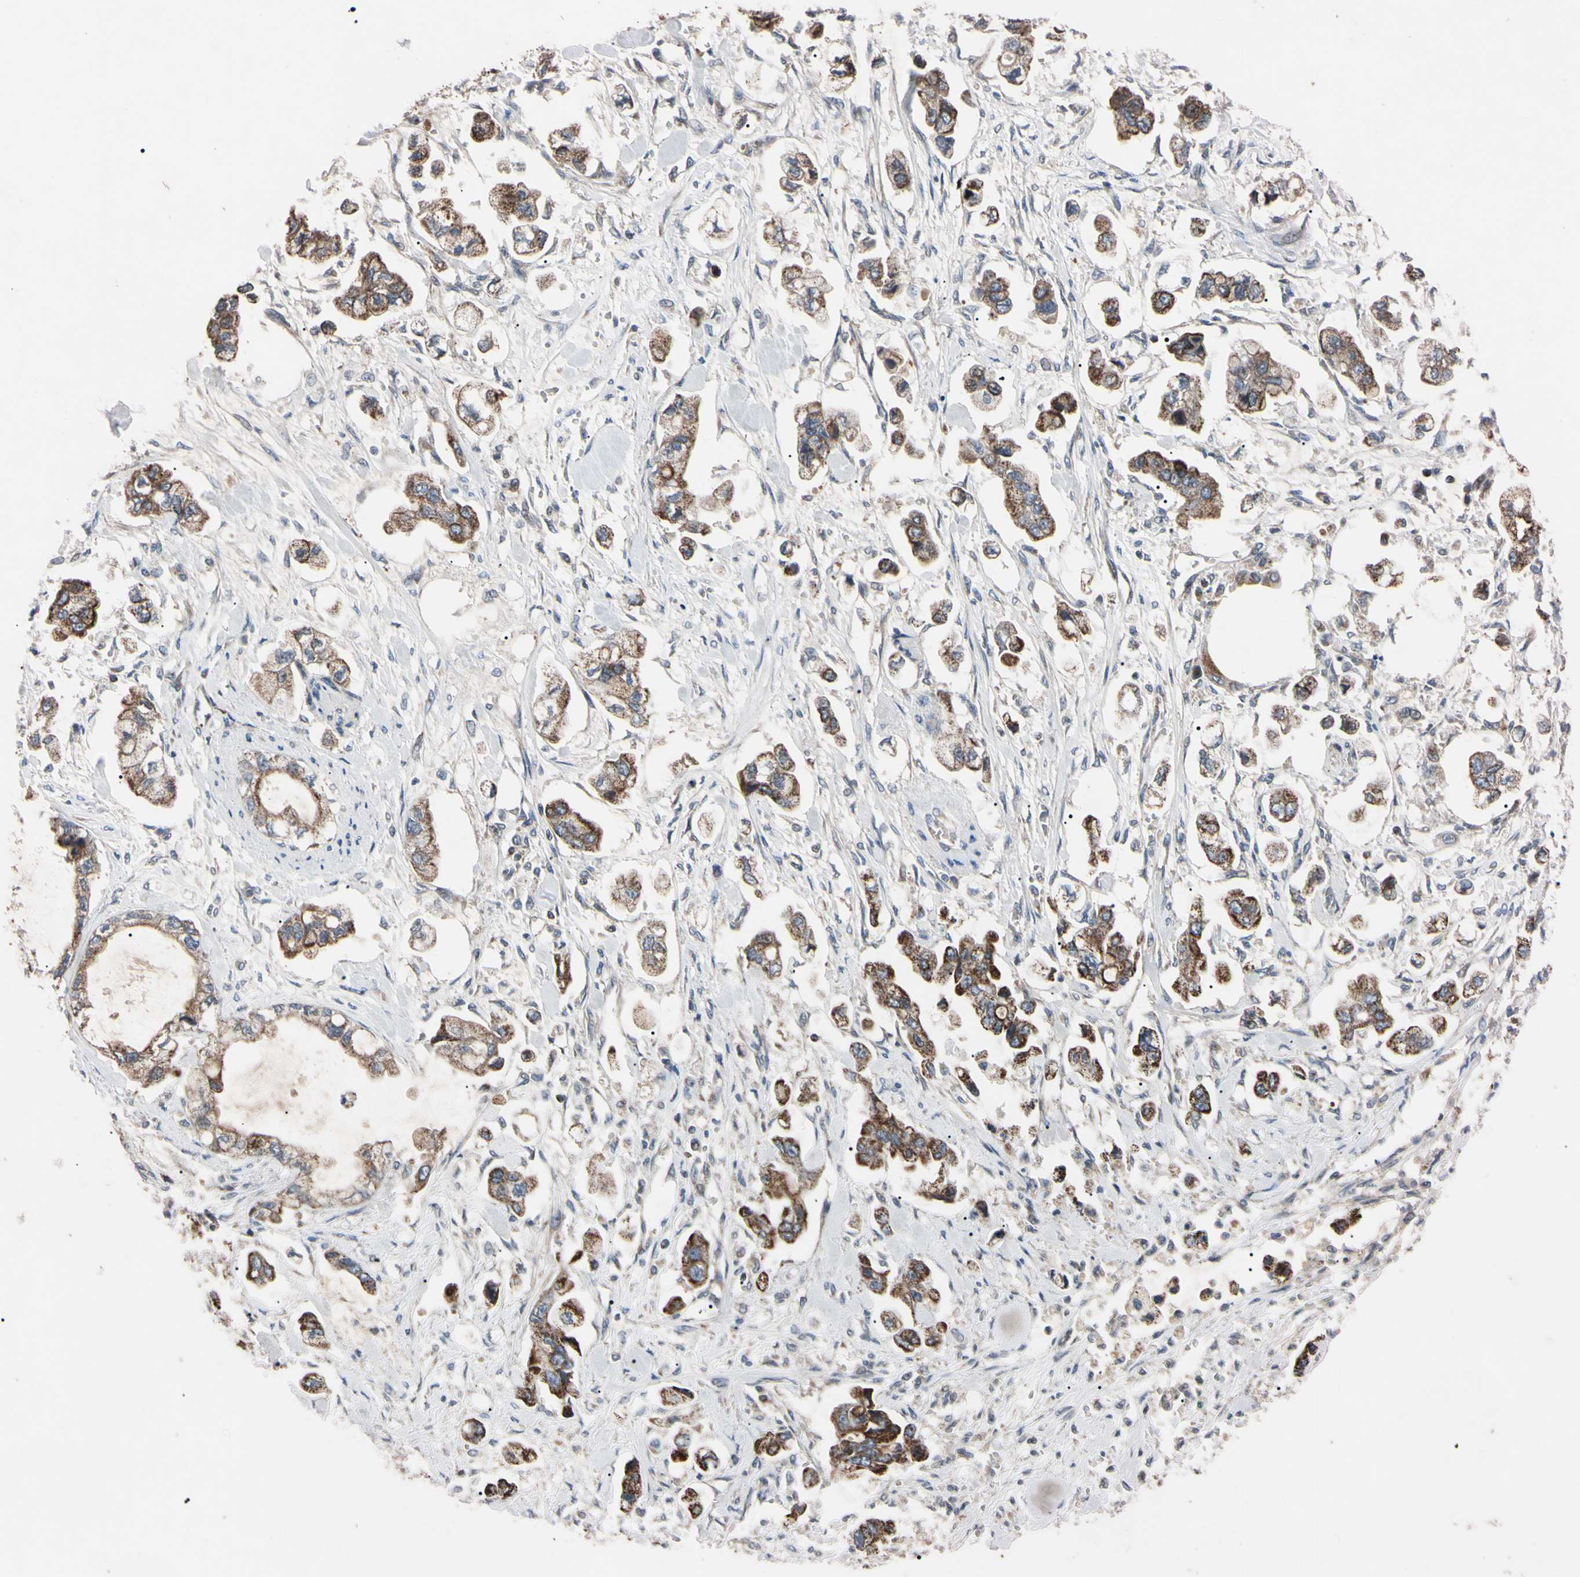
{"staining": {"intensity": "moderate", "quantity": ">75%", "location": "cytoplasmic/membranous"}, "tissue": "stomach cancer", "cell_type": "Tumor cells", "image_type": "cancer", "snomed": [{"axis": "morphology", "description": "Adenocarcinoma, NOS"}, {"axis": "topography", "description": "Stomach"}], "caption": "An immunohistochemistry image of neoplastic tissue is shown. Protein staining in brown labels moderate cytoplasmic/membranous positivity in adenocarcinoma (stomach) within tumor cells. Using DAB (3,3'-diaminobenzidine) (brown) and hematoxylin (blue) stains, captured at high magnification using brightfield microscopy.", "gene": "TNFRSF1A", "patient": {"sex": "male", "age": 62}}